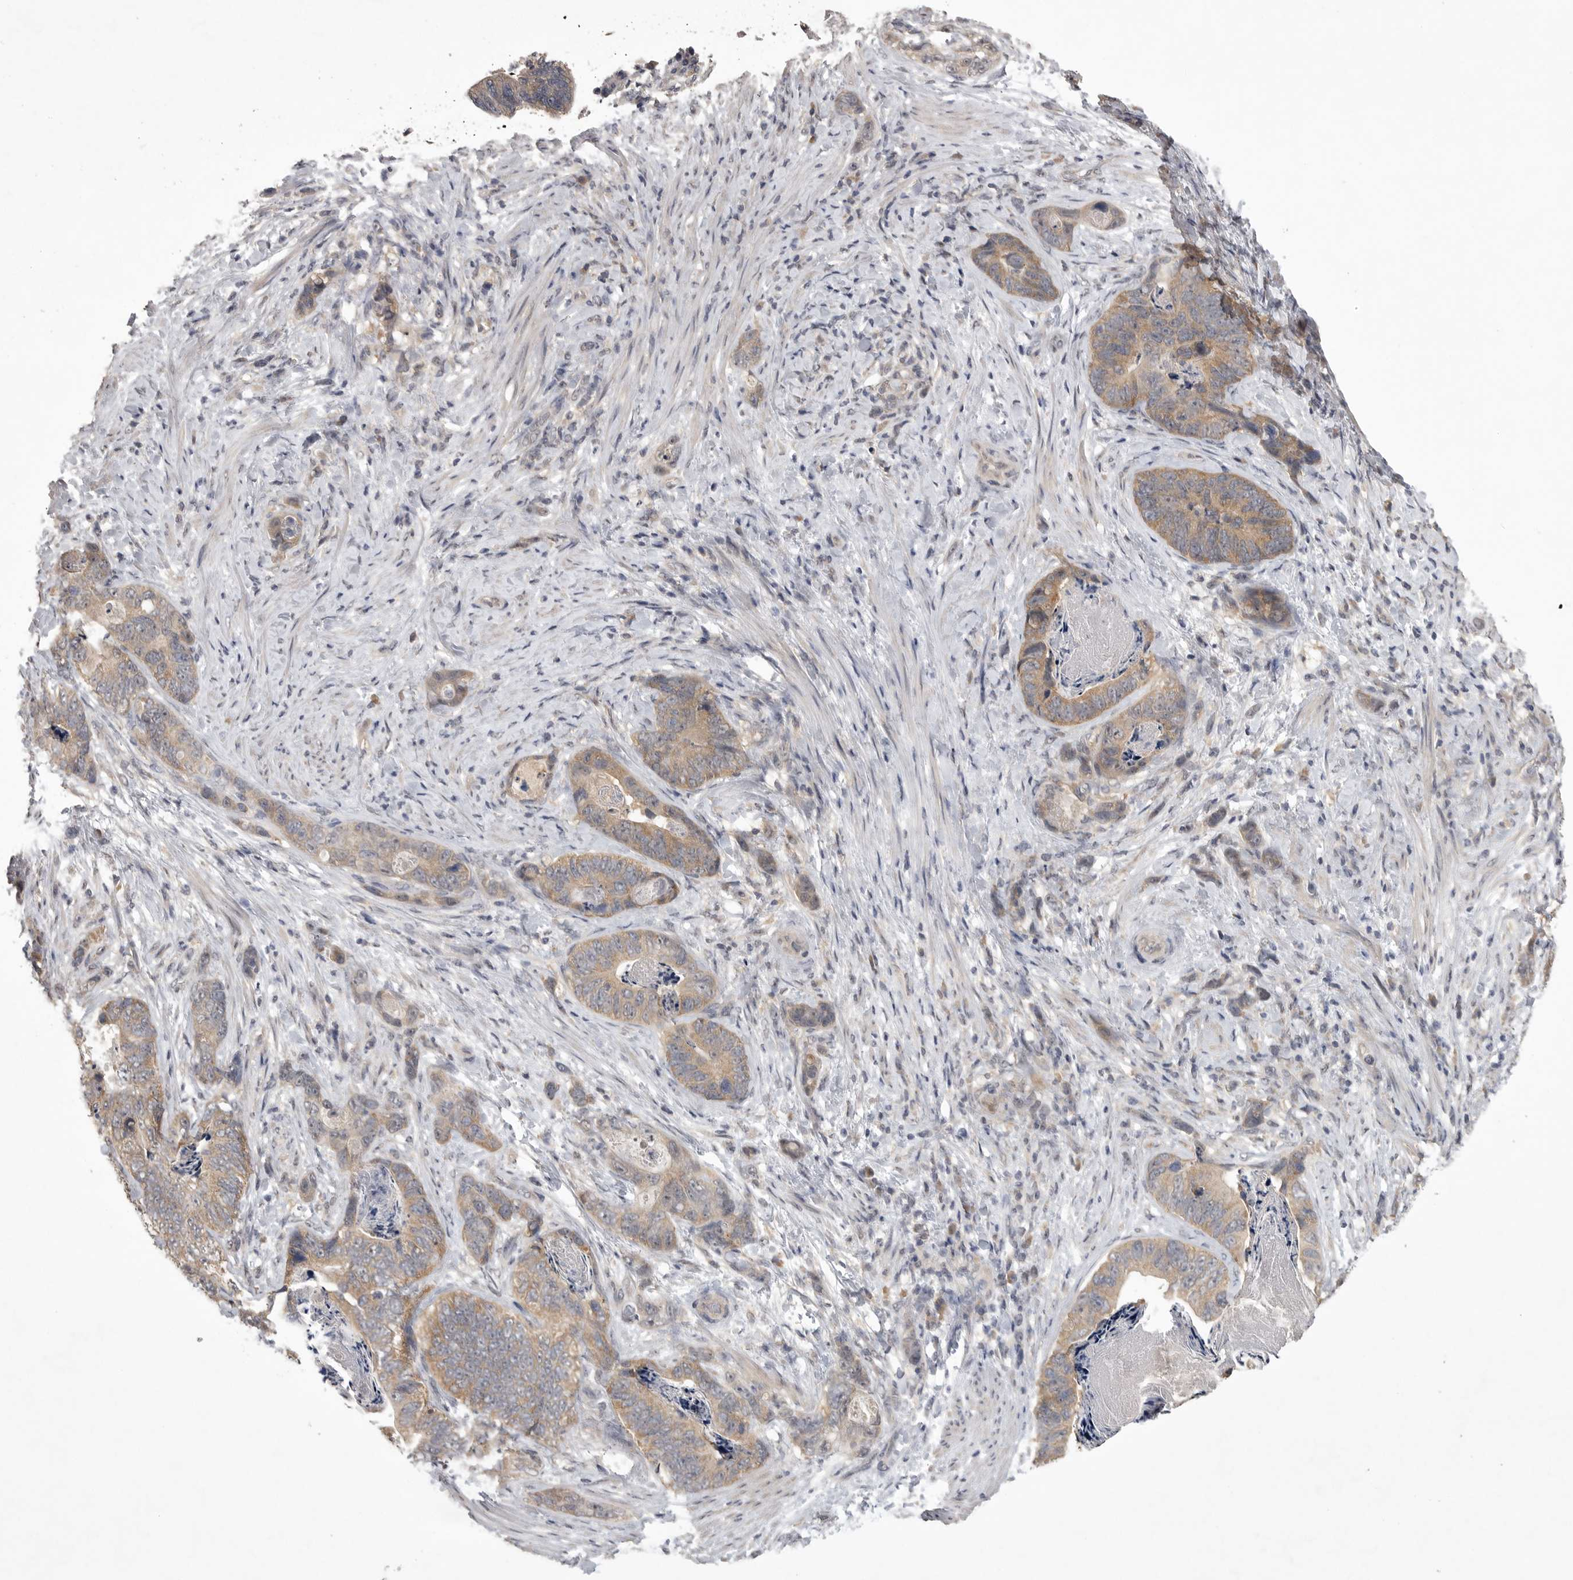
{"staining": {"intensity": "moderate", "quantity": ">75%", "location": "cytoplasmic/membranous"}, "tissue": "stomach cancer", "cell_type": "Tumor cells", "image_type": "cancer", "snomed": [{"axis": "morphology", "description": "Normal tissue, NOS"}, {"axis": "morphology", "description": "Adenocarcinoma, NOS"}, {"axis": "topography", "description": "Stomach"}], "caption": "Stomach cancer (adenocarcinoma) stained for a protein shows moderate cytoplasmic/membranous positivity in tumor cells.", "gene": "ZNF114", "patient": {"sex": "female", "age": 89}}